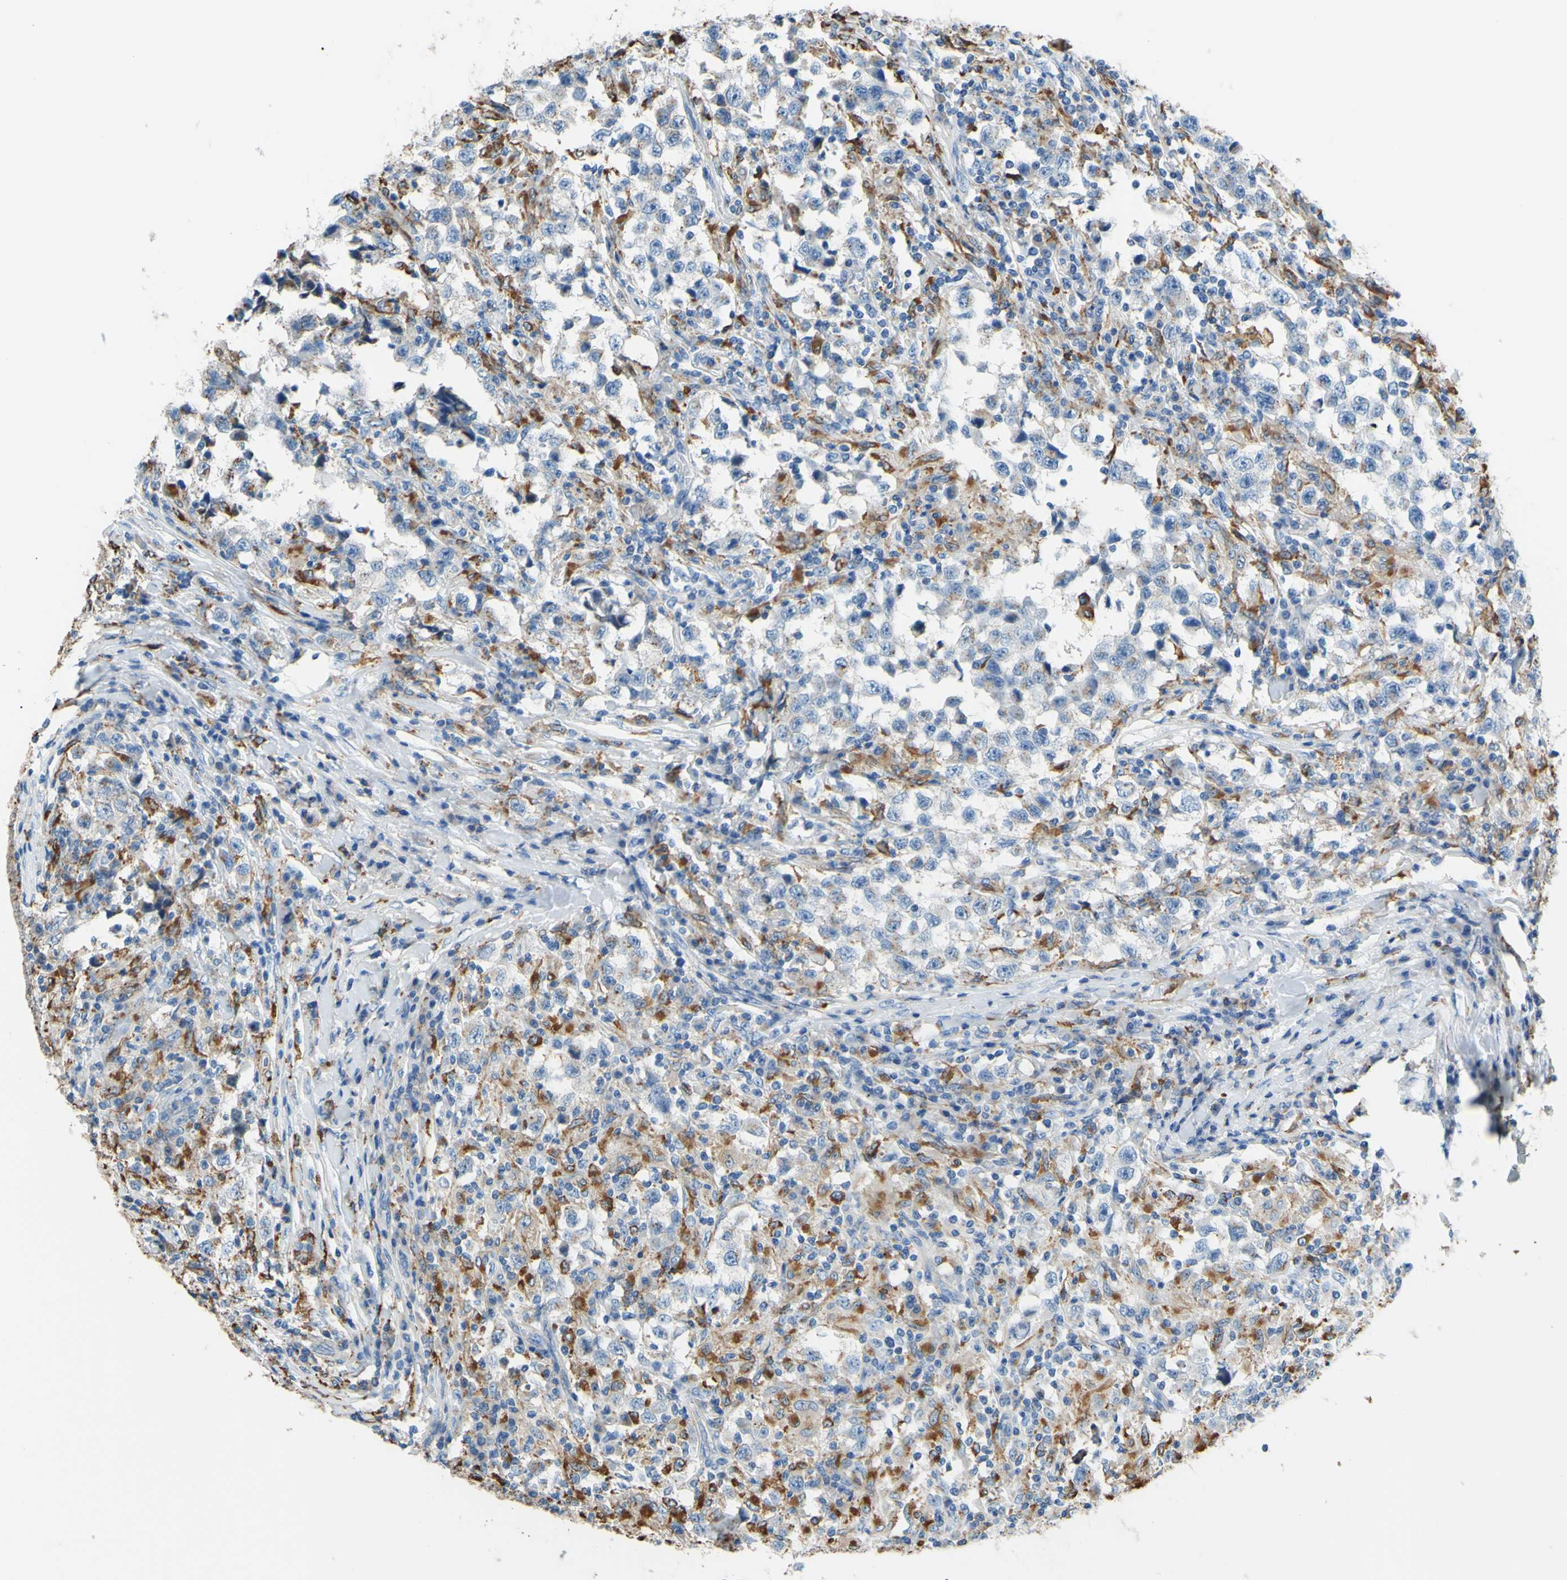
{"staining": {"intensity": "negative", "quantity": "none", "location": "none"}, "tissue": "testis cancer", "cell_type": "Tumor cells", "image_type": "cancer", "snomed": [{"axis": "morphology", "description": "Carcinoma, Embryonal, NOS"}, {"axis": "topography", "description": "Testis"}], "caption": "An image of human testis embryonal carcinoma is negative for staining in tumor cells.", "gene": "CTSD", "patient": {"sex": "male", "age": 21}}